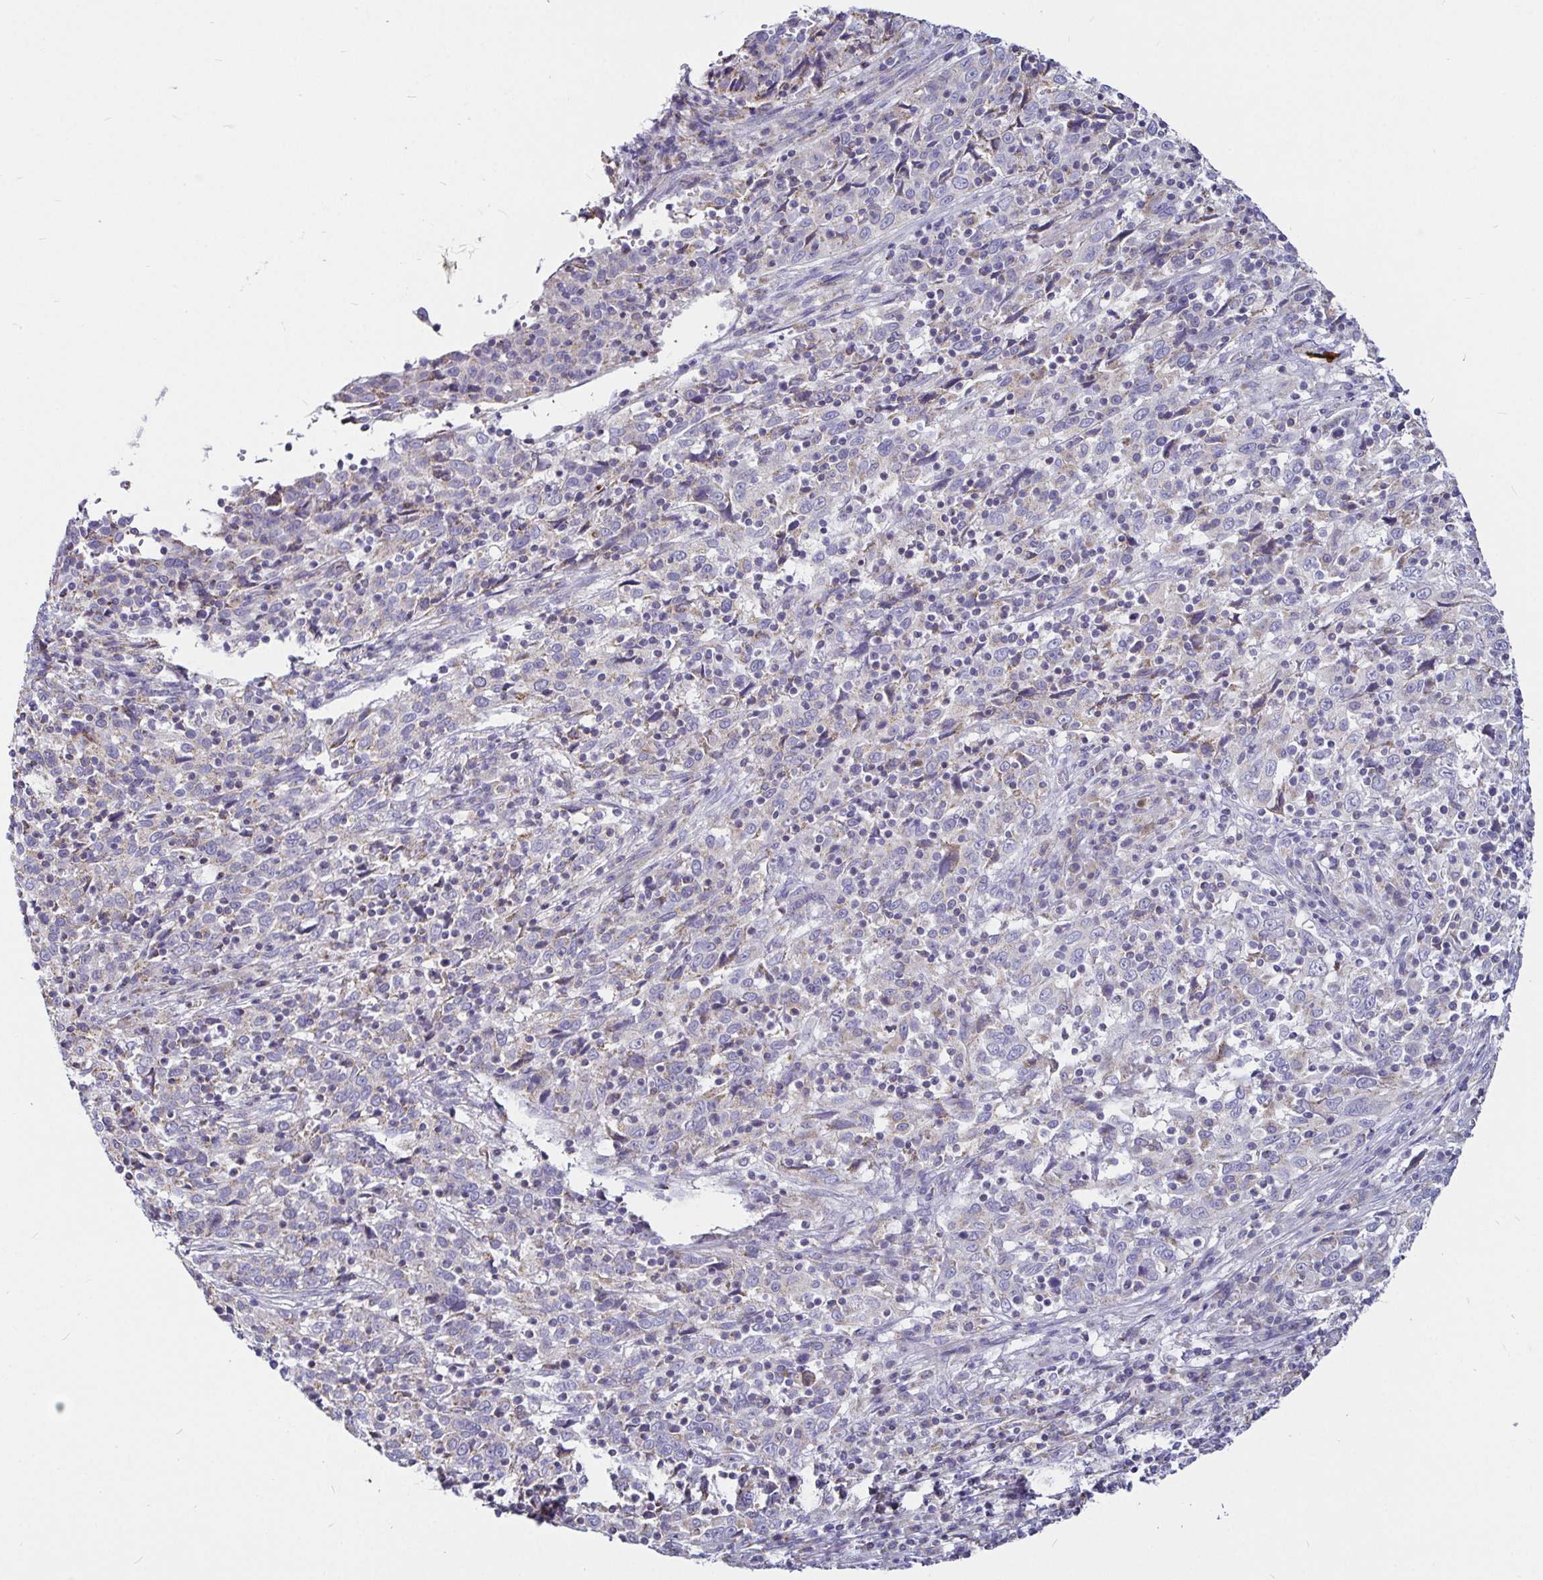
{"staining": {"intensity": "negative", "quantity": "none", "location": "none"}, "tissue": "cervical cancer", "cell_type": "Tumor cells", "image_type": "cancer", "snomed": [{"axis": "morphology", "description": "Squamous cell carcinoma, NOS"}, {"axis": "topography", "description": "Cervix"}], "caption": "Protein analysis of cervical cancer (squamous cell carcinoma) demonstrates no significant expression in tumor cells. (IHC, brightfield microscopy, high magnification).", "gene": "PGAM2", "patient": {"sex": "female", "age": 46}}